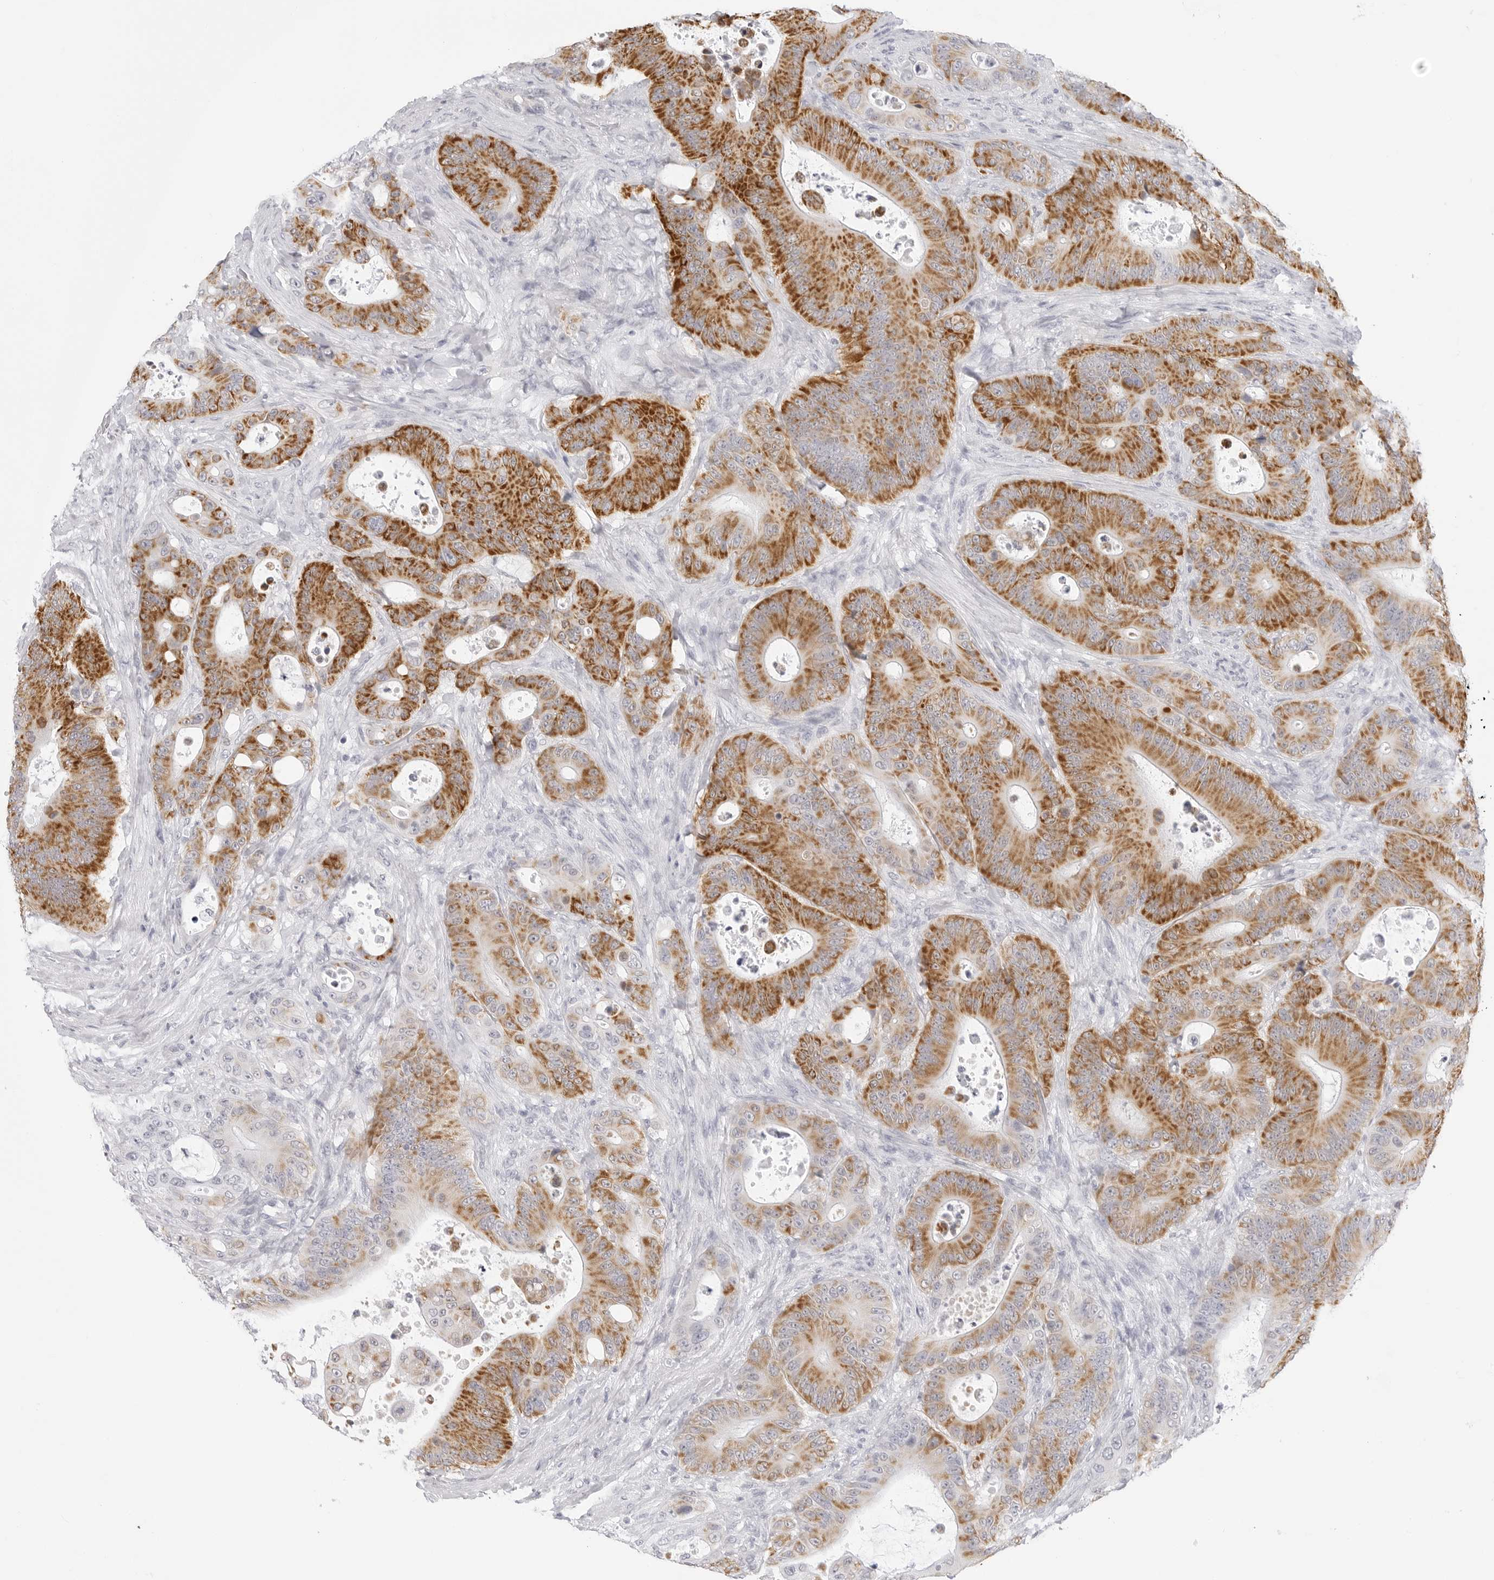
{"staining": {"intensity": "strong", "quantity": ">75%", "location": "cytoplasmic/membranous"}, "tissue": "colorectal cancer", "cell_type": "Tumor cells", "image_type": "cancer", "snomed": [{"axis": "morphology", "description": "Adenocarcinoma, NOS"}, {"axis": "topography", "description": "Colon"}], "caption": "Adenocarcinoma (colorectal) stained for a protein (brown) shows strong cytoplasmic/membranous positive staining in about >75% of tumor cells.", "gene": "HMGCS2", "patient": {"sex": "male", "age": 83}}